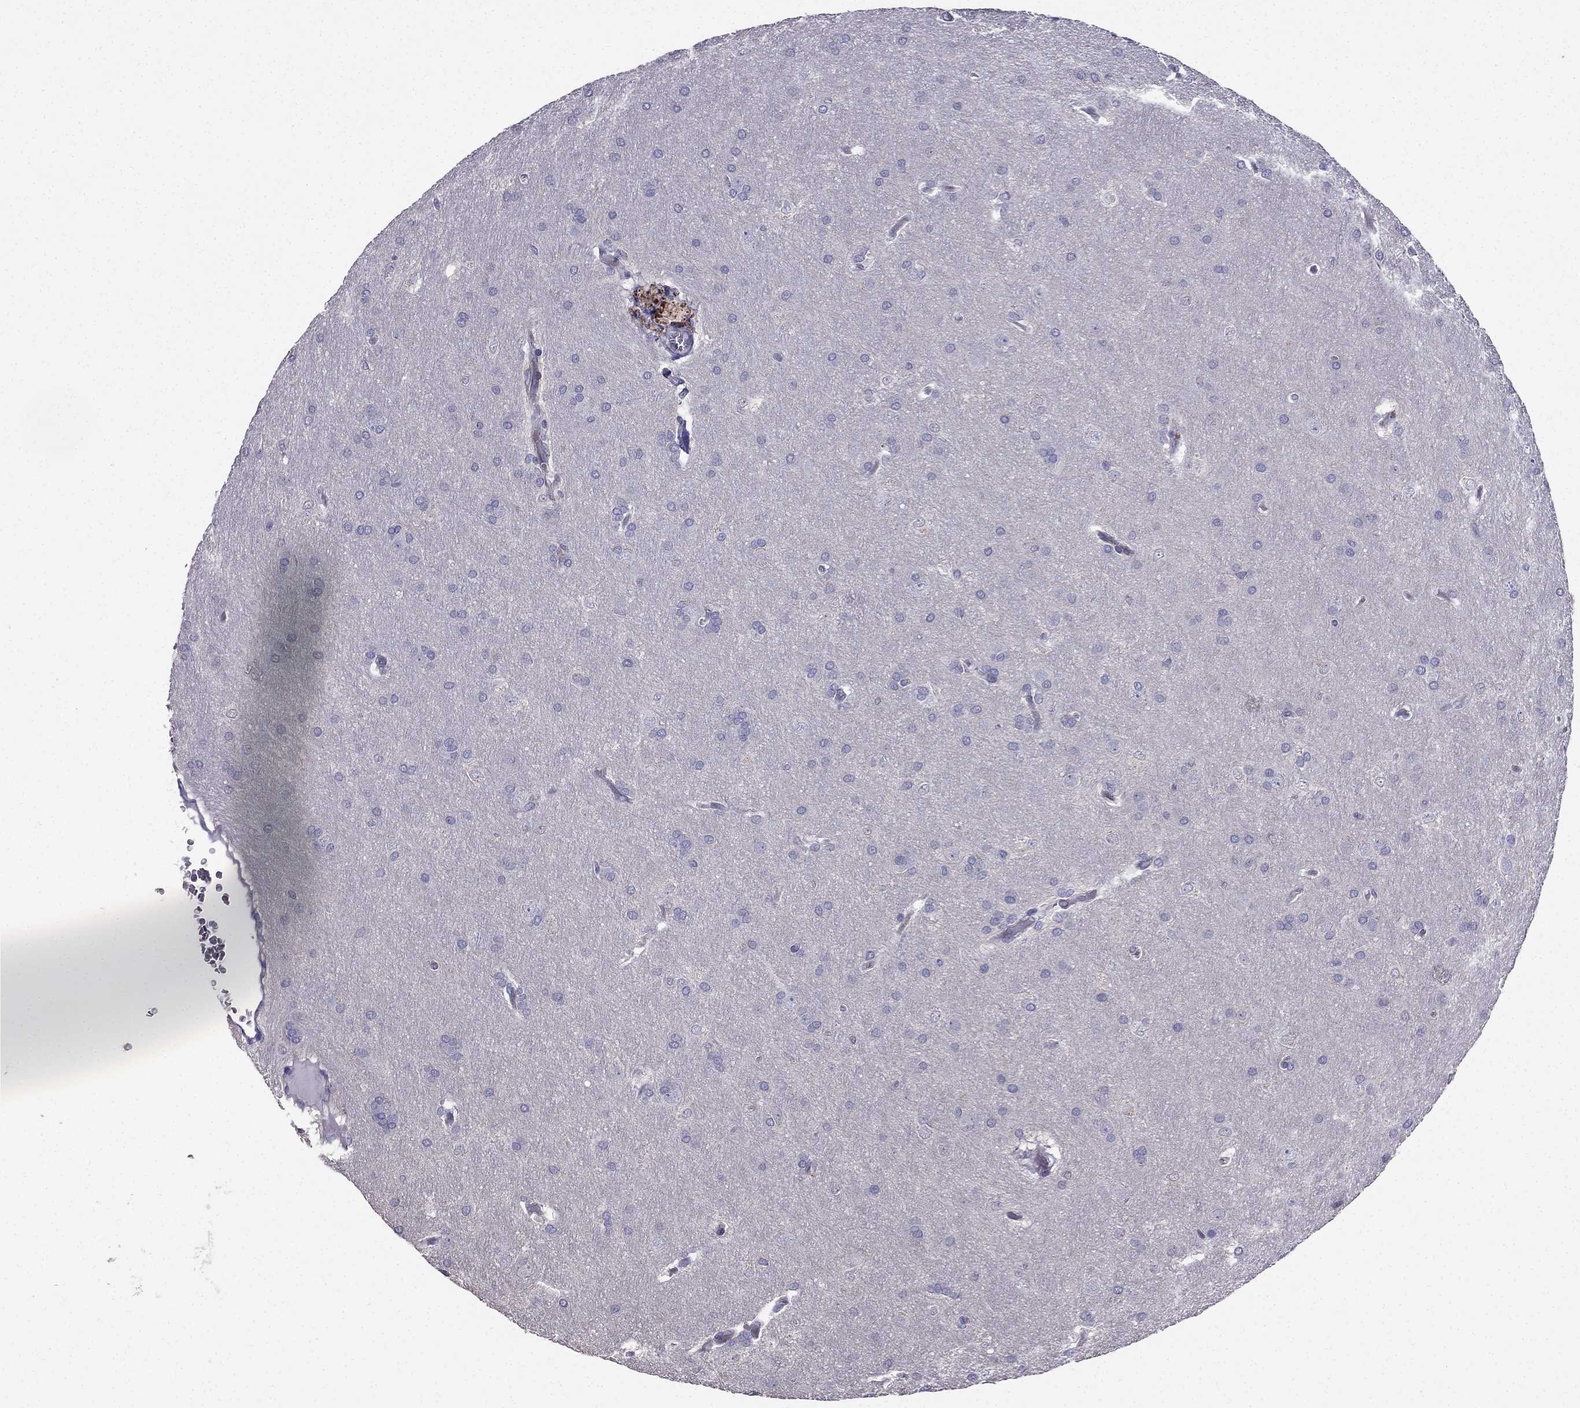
{"staining": {"intensity": "negative", "quantity": "none", "location": "none"}, "tissue": "glioma", "cell_type": "Tumor cells", "image_type": "cancer", "snomed": [{"axis": "morphology", "description": "Glioma, malignant, Low grade"}, {"axis": "topography", "description": "Brain"}], "caption": "Malignant low-grade glioma was stained to show a protein in brown. There is no significant positivity in tumor cells.", "gene": "AS3MT", "patient": {"sex": "female", "age": 32}}